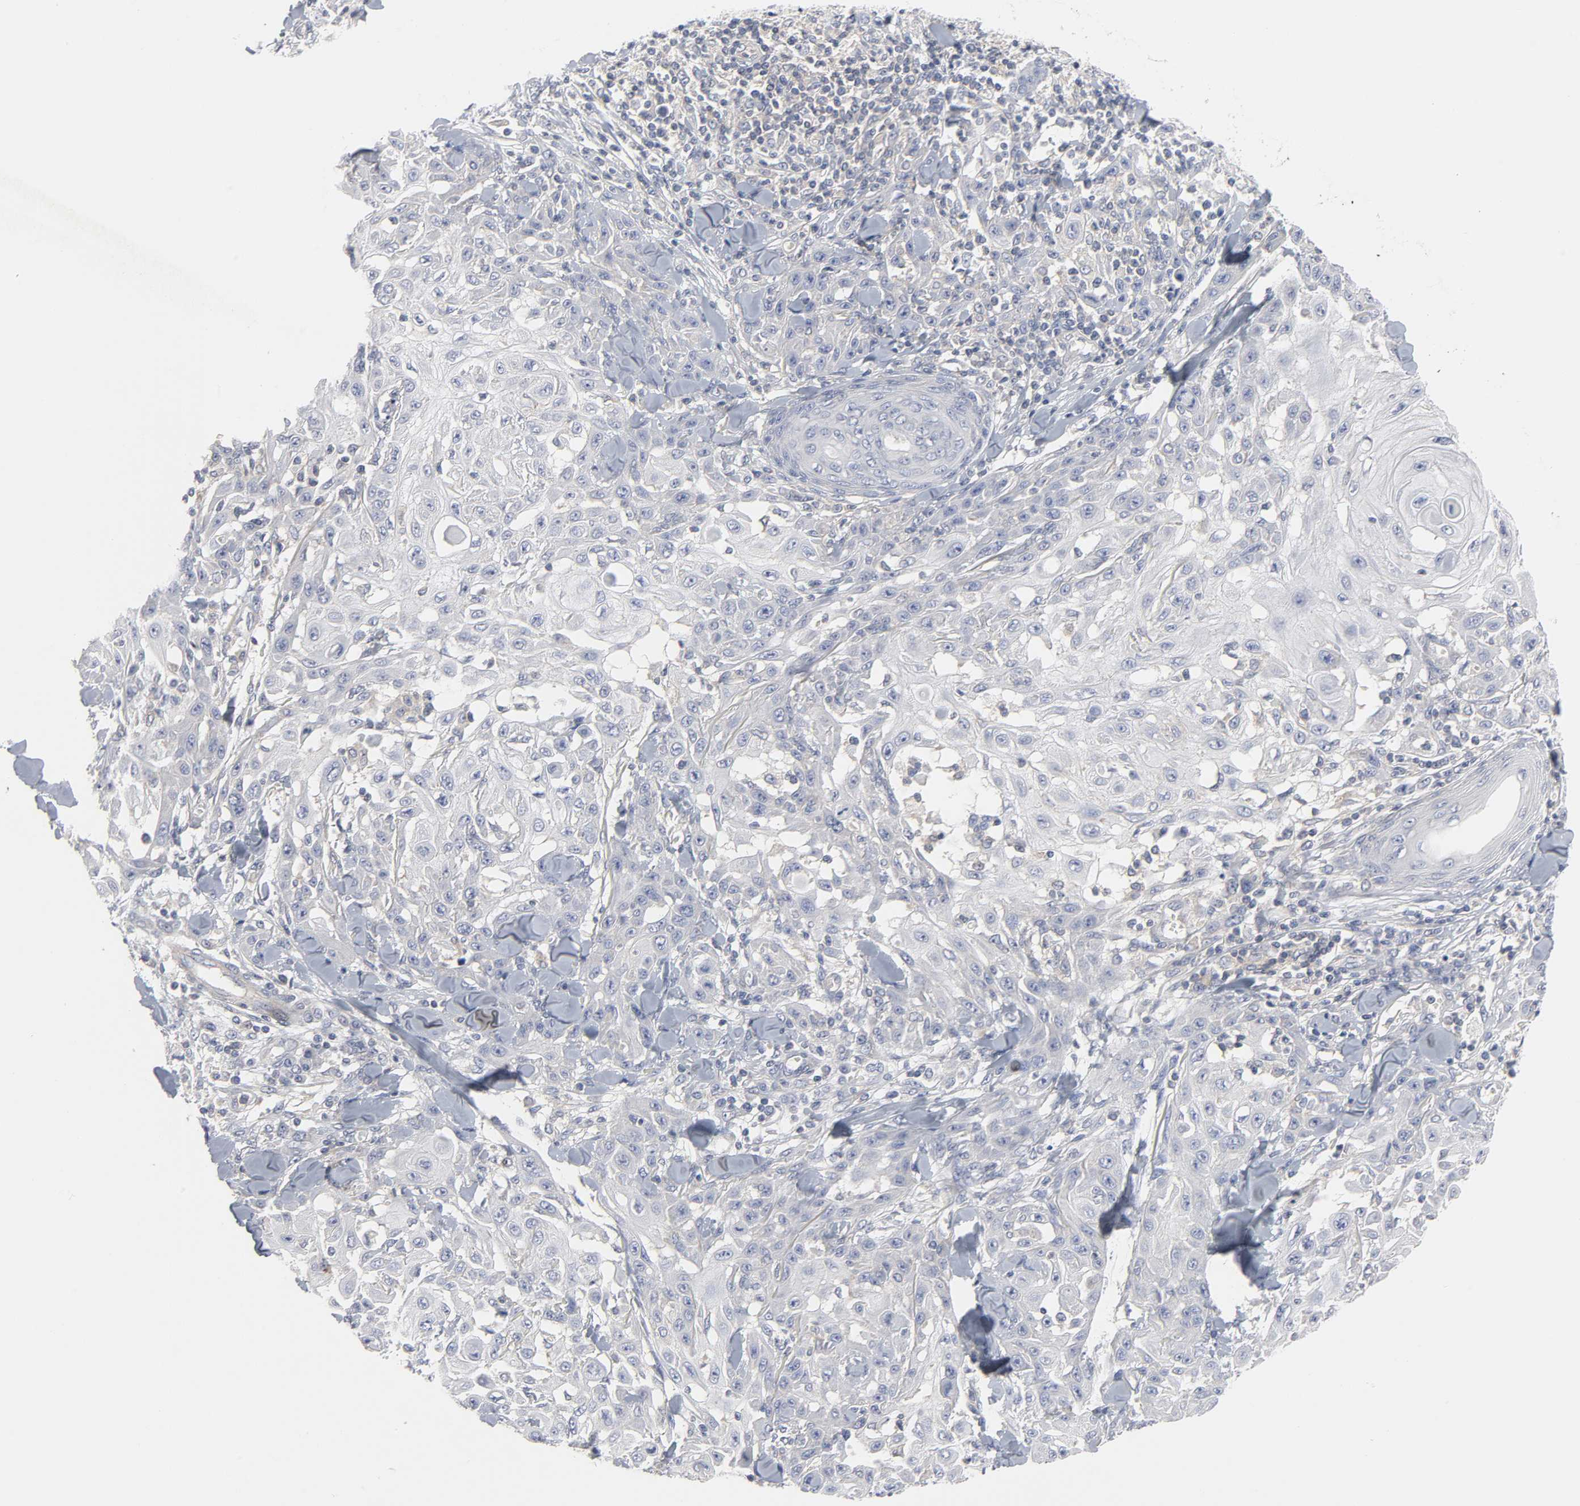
{"staining": {"intensity": "negative", "quantity": "none", "location": "none"}, "tissue": "skin cancer", "cell_type": "Tumor cells", "image_type": "cancer", "snomed": [{"axis": "morphology", "description": "Squamous cell carcinoma, NOS"}, {"axis": "topography", "description": "Skin"}], "caption": "High magnification brightfield microscopy of skin cancer stained with DAB (3,3'-diaminobenzidine) (brown) and counterstained with hematoxylin (blue): tumor cells show no significant expression.", "gene": "ROCK1", "patient": {"sex": "male", "age": 24}}